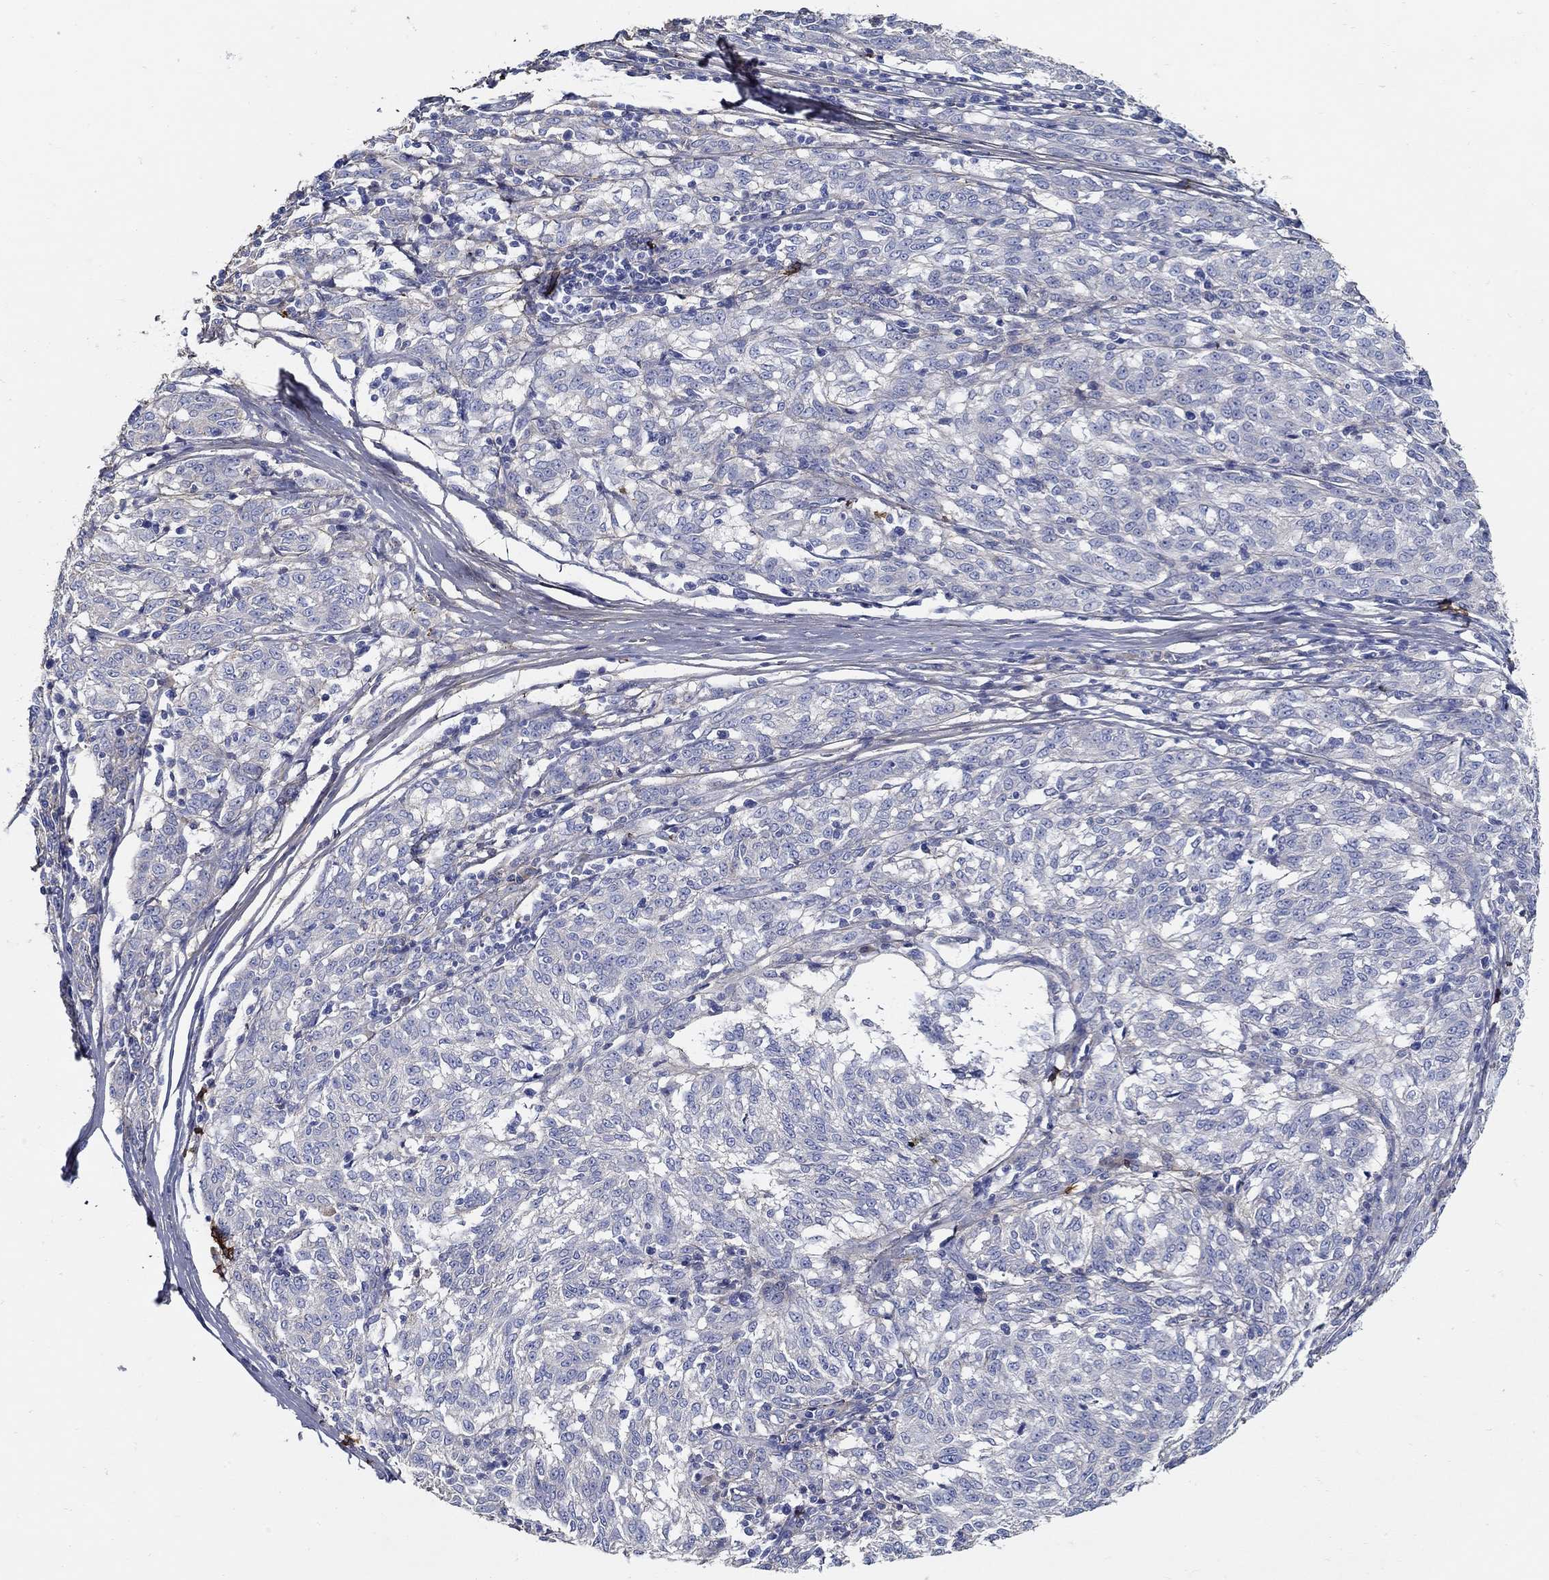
{"staining": {"intensity": "negative", "quantity": "none", "location": "none"}, "tissue": "melanoma", "cell_type": "Tumor cells", "image_type": "cancer", "snomed": [{"axis": "morphology", "description": "Malignant melanoma, NOS"}, {"axis": "topography", "description": "Skin"}], "caption": "An immunohistochemistry (IHC) histopathology image of melanoma is shown. There is no staining in tumor cells of melanoma.", "gene": "TGFBI", "patient": {"sex": "female", "age": 72}}